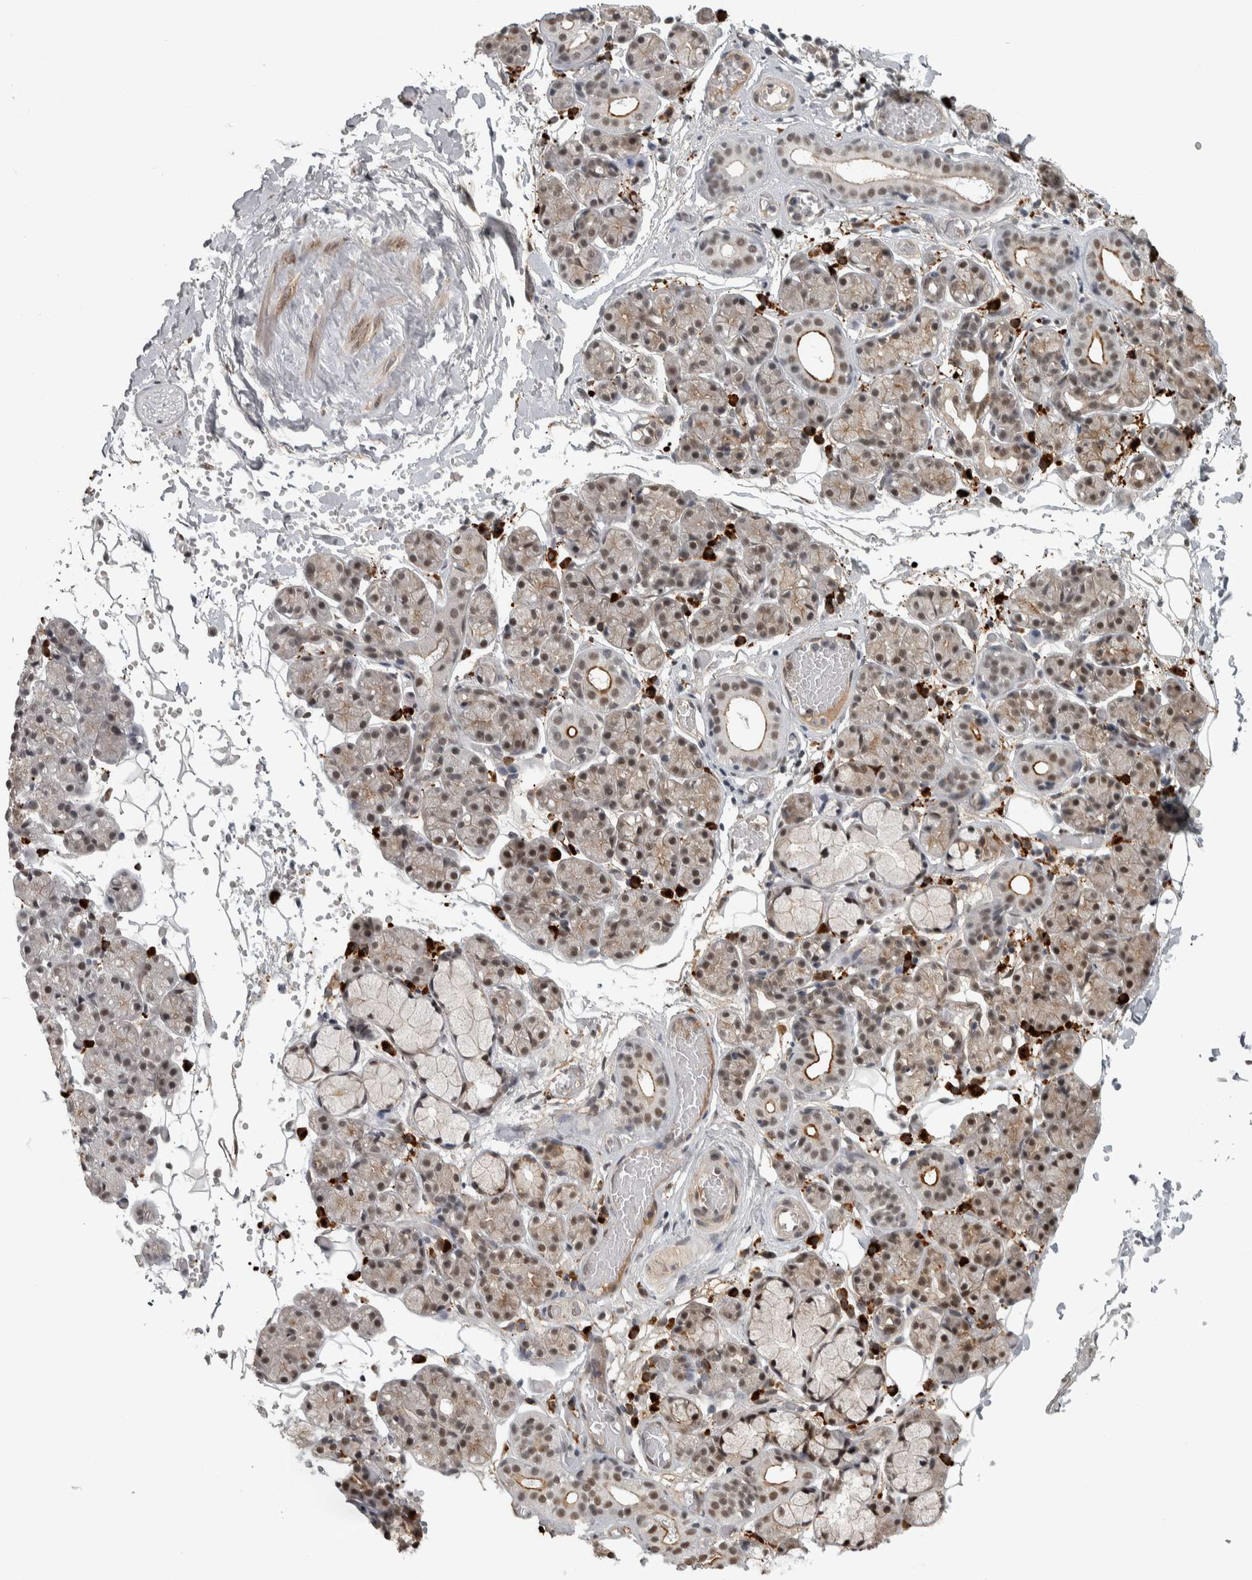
{"staining": {"intensity": "weak", "quantity": "25%-75%", "location": "cytoplasmic/membranous,nuclear"}, "tissue": "salivary gland", "cell_type": "Glandular cells", "image_type": "normal", "snomed": [{"axis": "morphology", "description": "Normal tissue, NOS"}, {"axis": "topography", "description": "Salivary gland"}], "caption": "Protein expression by IHC demonstrates weak cytoplasmic/membranous,nuclear positivity in approximately 25%-75% of glandular cells in normal salivary gland. The staining was performed using DAB (3,3'-diaminobenzidine), with brown indicating positive protein expression. Nuclei are stained blue with hematoxylin.", "gene": "DDX42", "patient": {"sex": "male", "age": 63}}